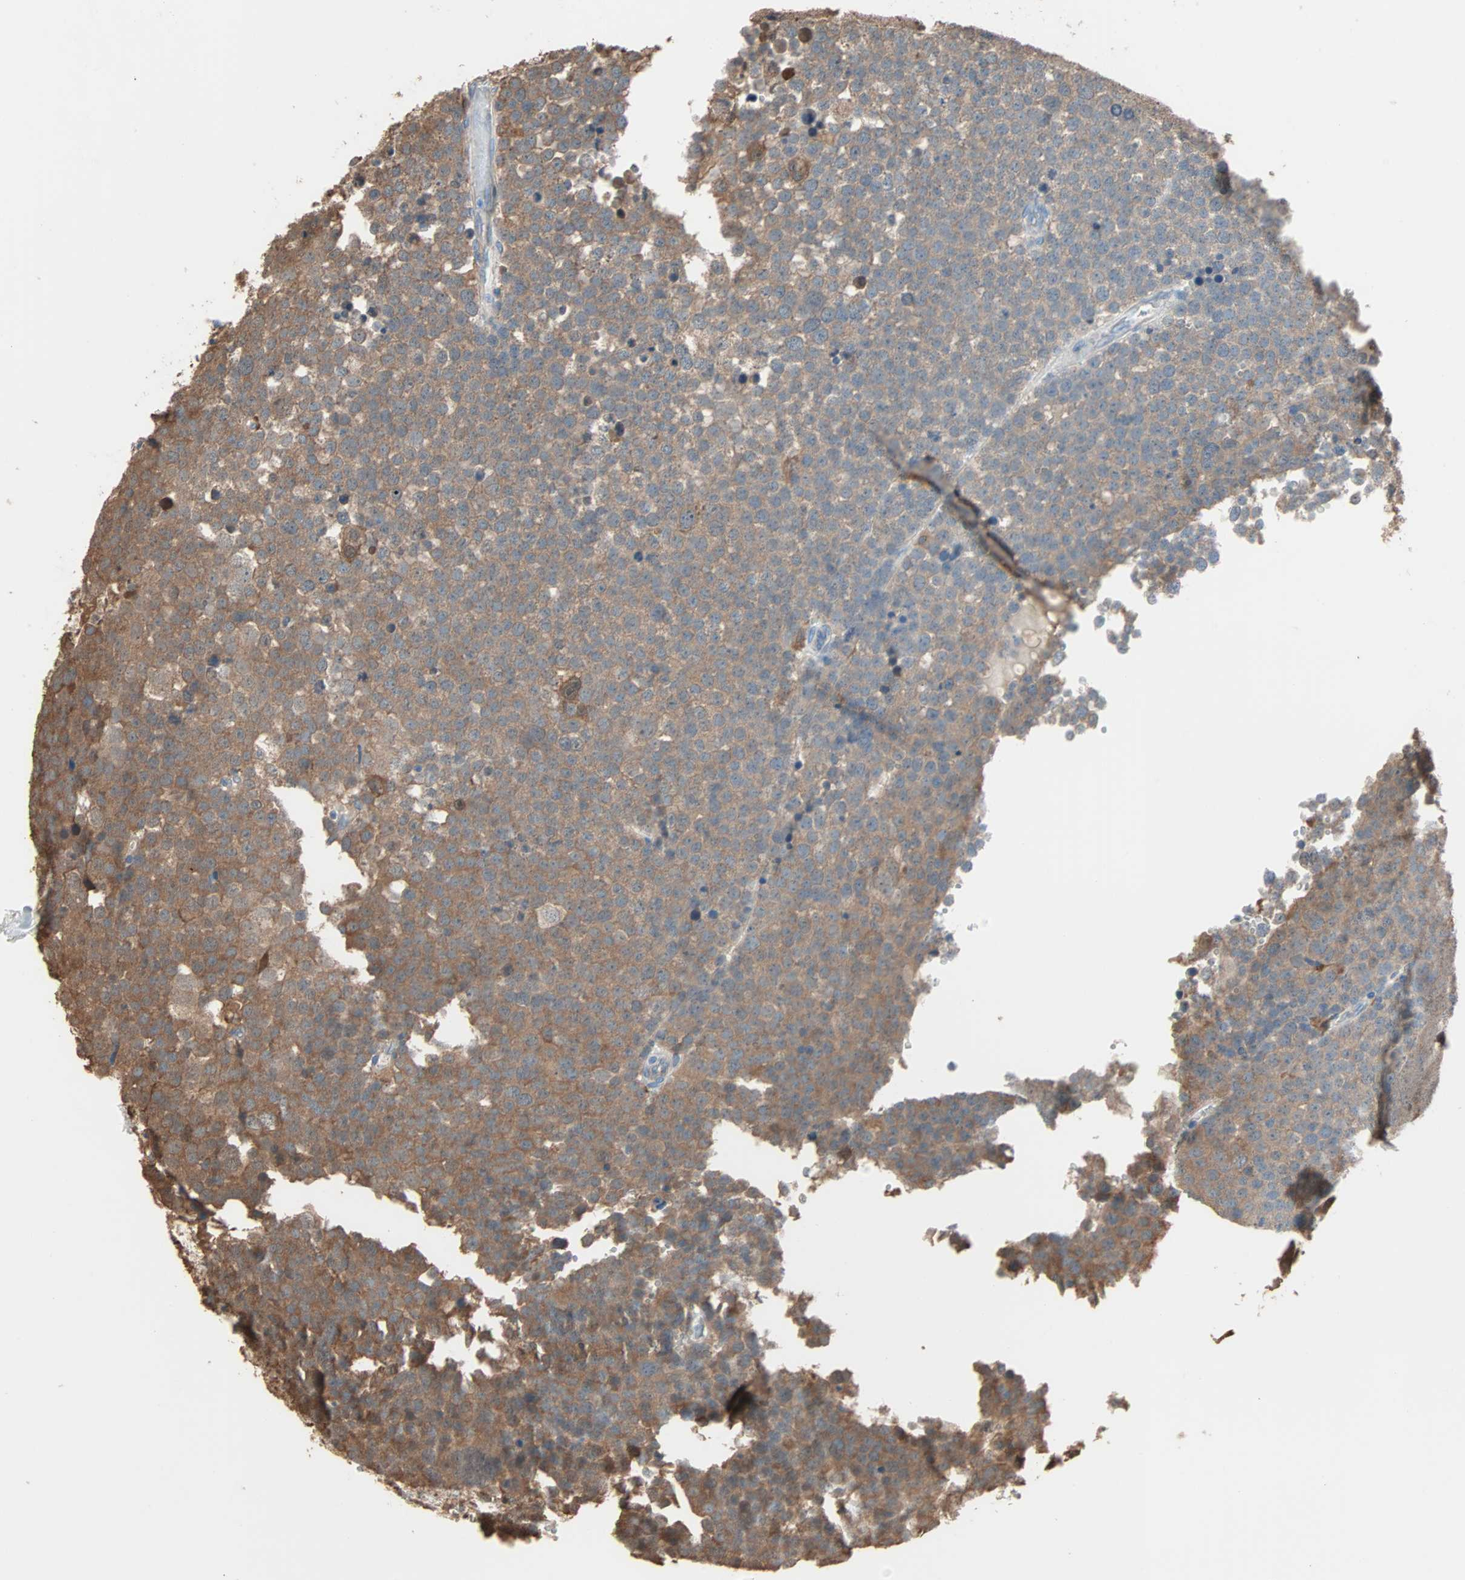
{"staining": {"intensity": "strong", "quantity": ">75%", "location": "cytoplasmic/membranous"}, "tissue": "testis cancer", "cell_type": "Tumor cells", "image_type": "cancer", "snomed": [{"axis": "morphology", "description": "Seminoma, NOS"}, {"axis": "topography", "description": "Testis"}], "caption": "Human testis seminoma stained with a brown dye reveals strong cytoplasmic/membranous positive staining in approximately >75% of tumor cells.", "gene": "PRDX1", "patient": {"sex": "male", "age": 71}}